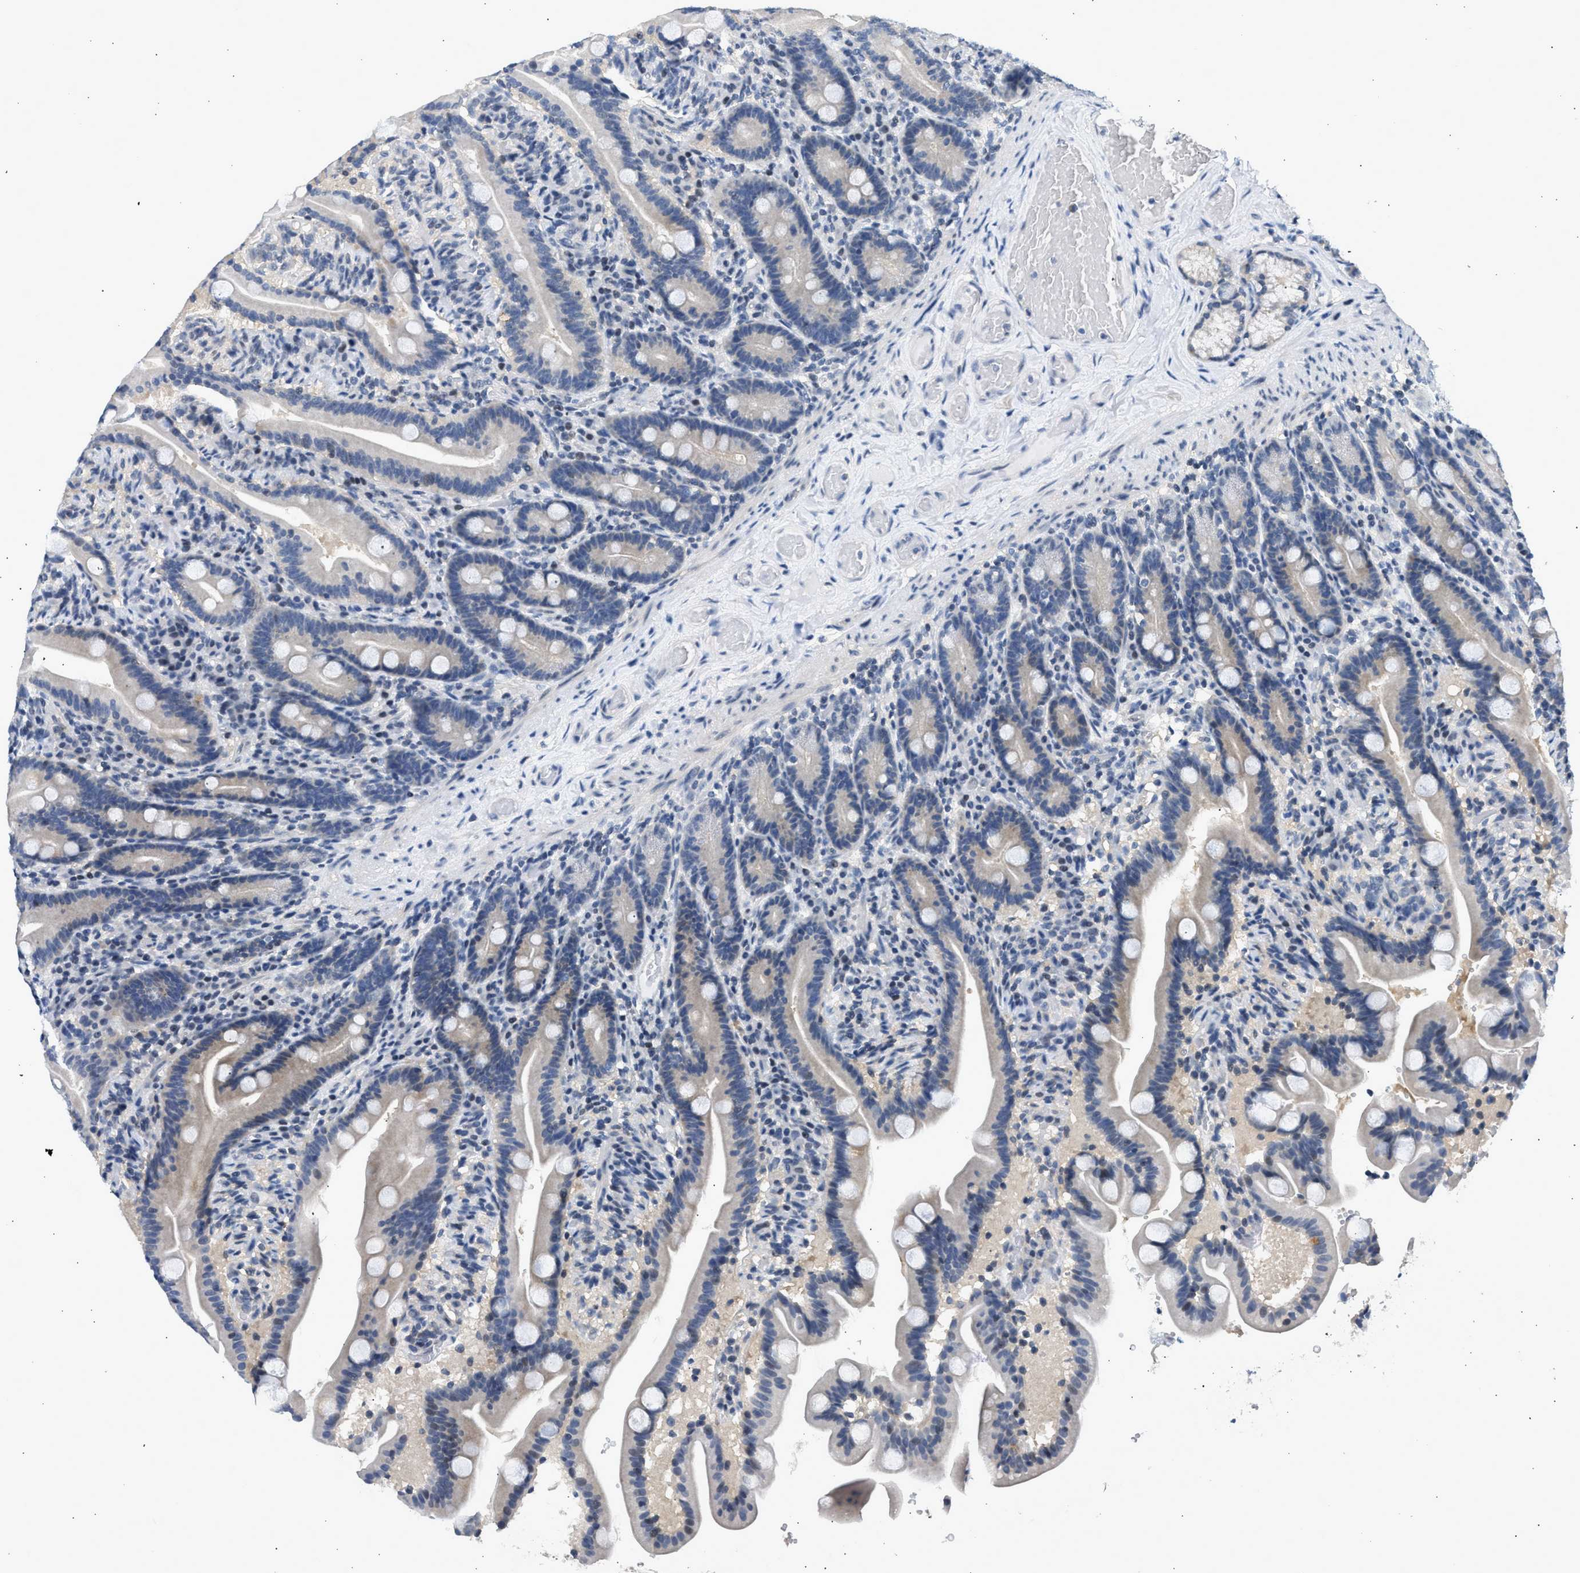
{"staining": {"intensity": "moderate", "quantity": "<25%", "location": "cytoplasmic/membranous,nuclear"}, "tissue": "duodenum", "cell_type": "Glandular cells", "image_type": "normal", "snomed": [{"axis": "morphology", "description": "Normal tissue, NOS"}, {"axis": "topography", "description": "Duodenum"}], "caption": "Protein analysis of benign duodenum displays moderate cytoplasmic/membranous,nuclear expression in approximately <25% of glandular cells. (DAB (3,3'-diaminobenzidine) IHC, brown staining for protein, blue staining for nuclei).", "gene": "OLIG3", "patient": {"sex": "male", "age": 54}}